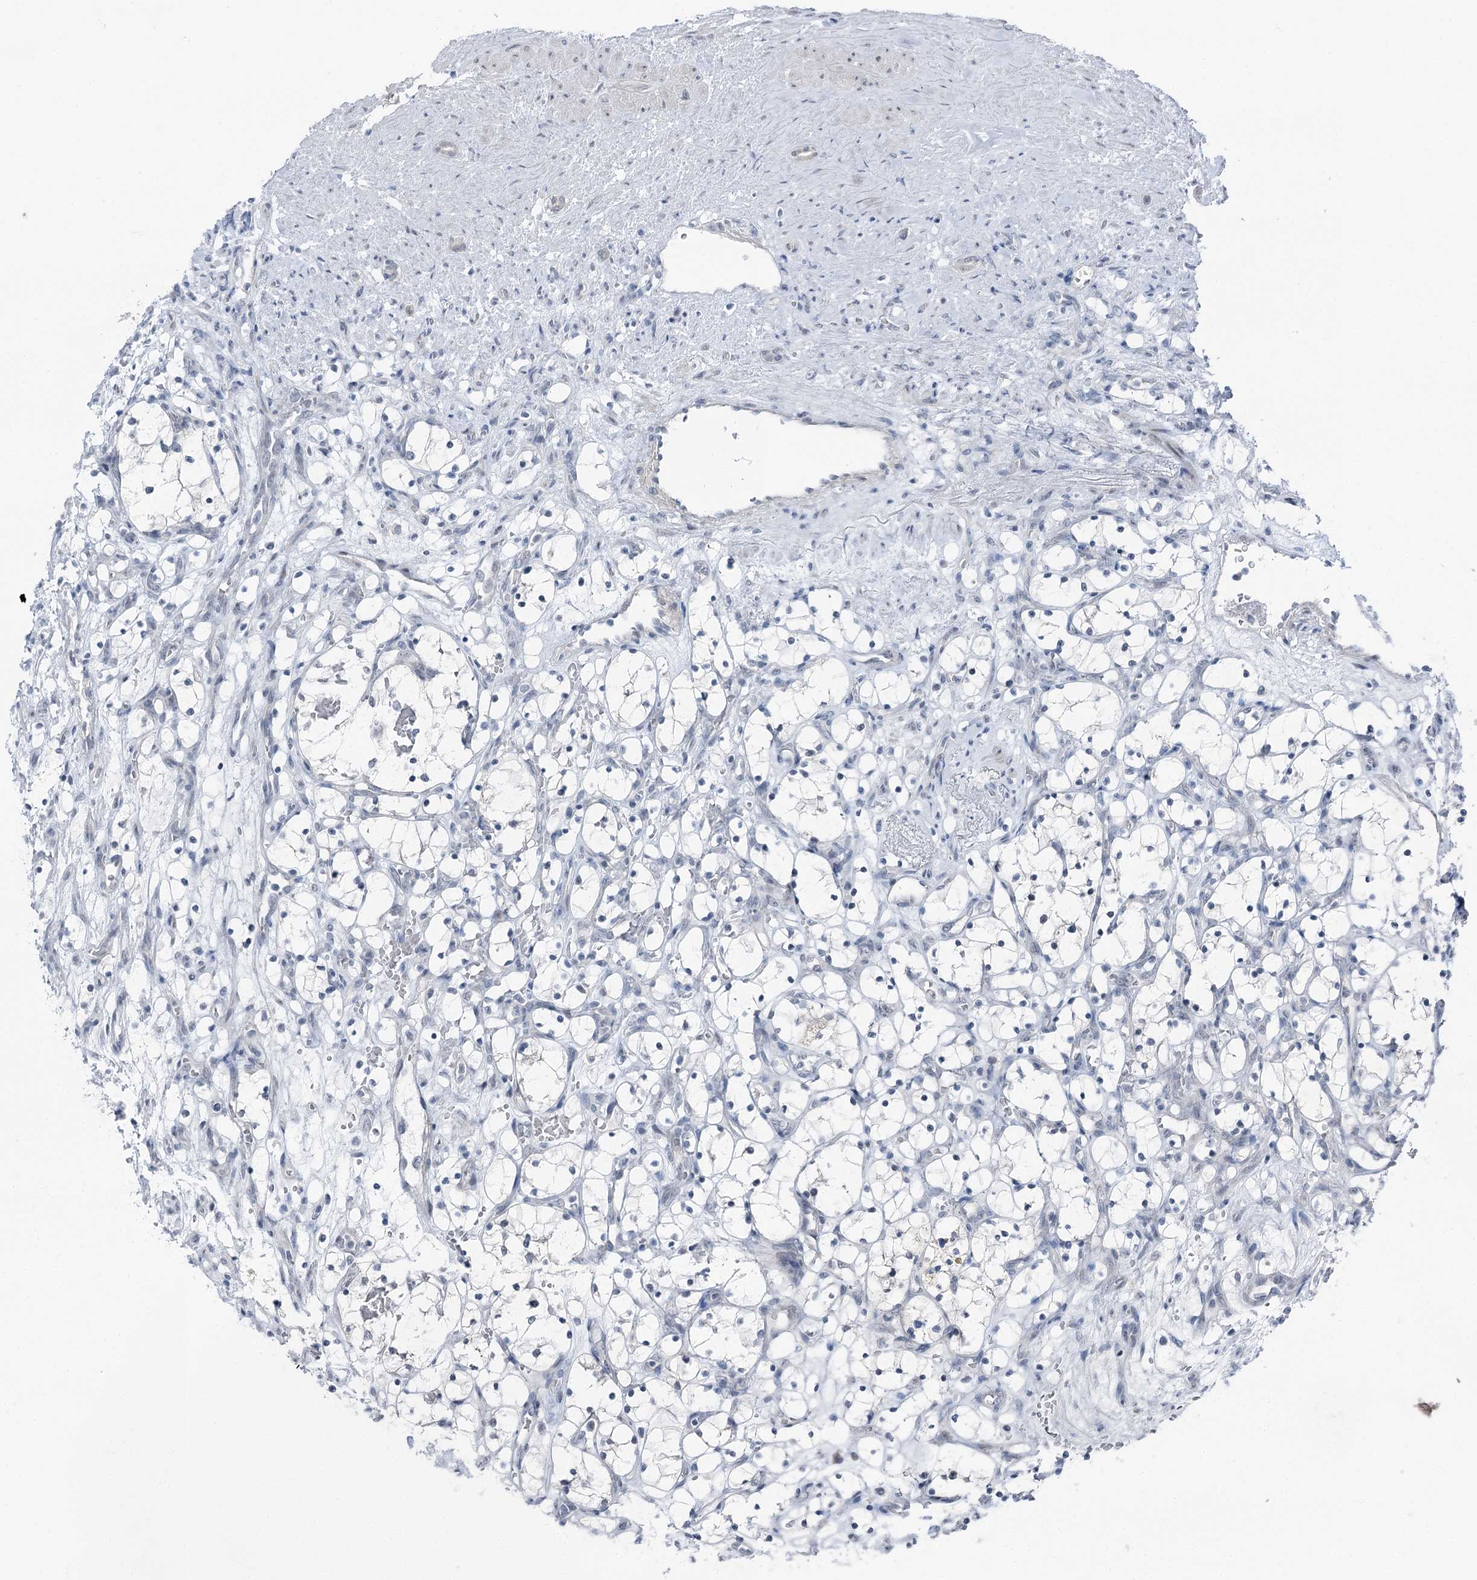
{"staining": {"intensity": "negative", "quantity": "none", "location": "none"}, "tissue": "renal cancer", "cell_type": "Tumor cells", "image_type": "cancer", "snomed": [{"axis": "morphology", "description": "Adenocarcinoma, NOS"}, {"axis": "topography", "description": "Kidney"}], "caption": "DAB immunohistochemical staining of renal adenocarcinoma reveals no significant expression in tumor cells.", "gene": "STEEP1", "patient": {"sex": "female", "age": 69}}